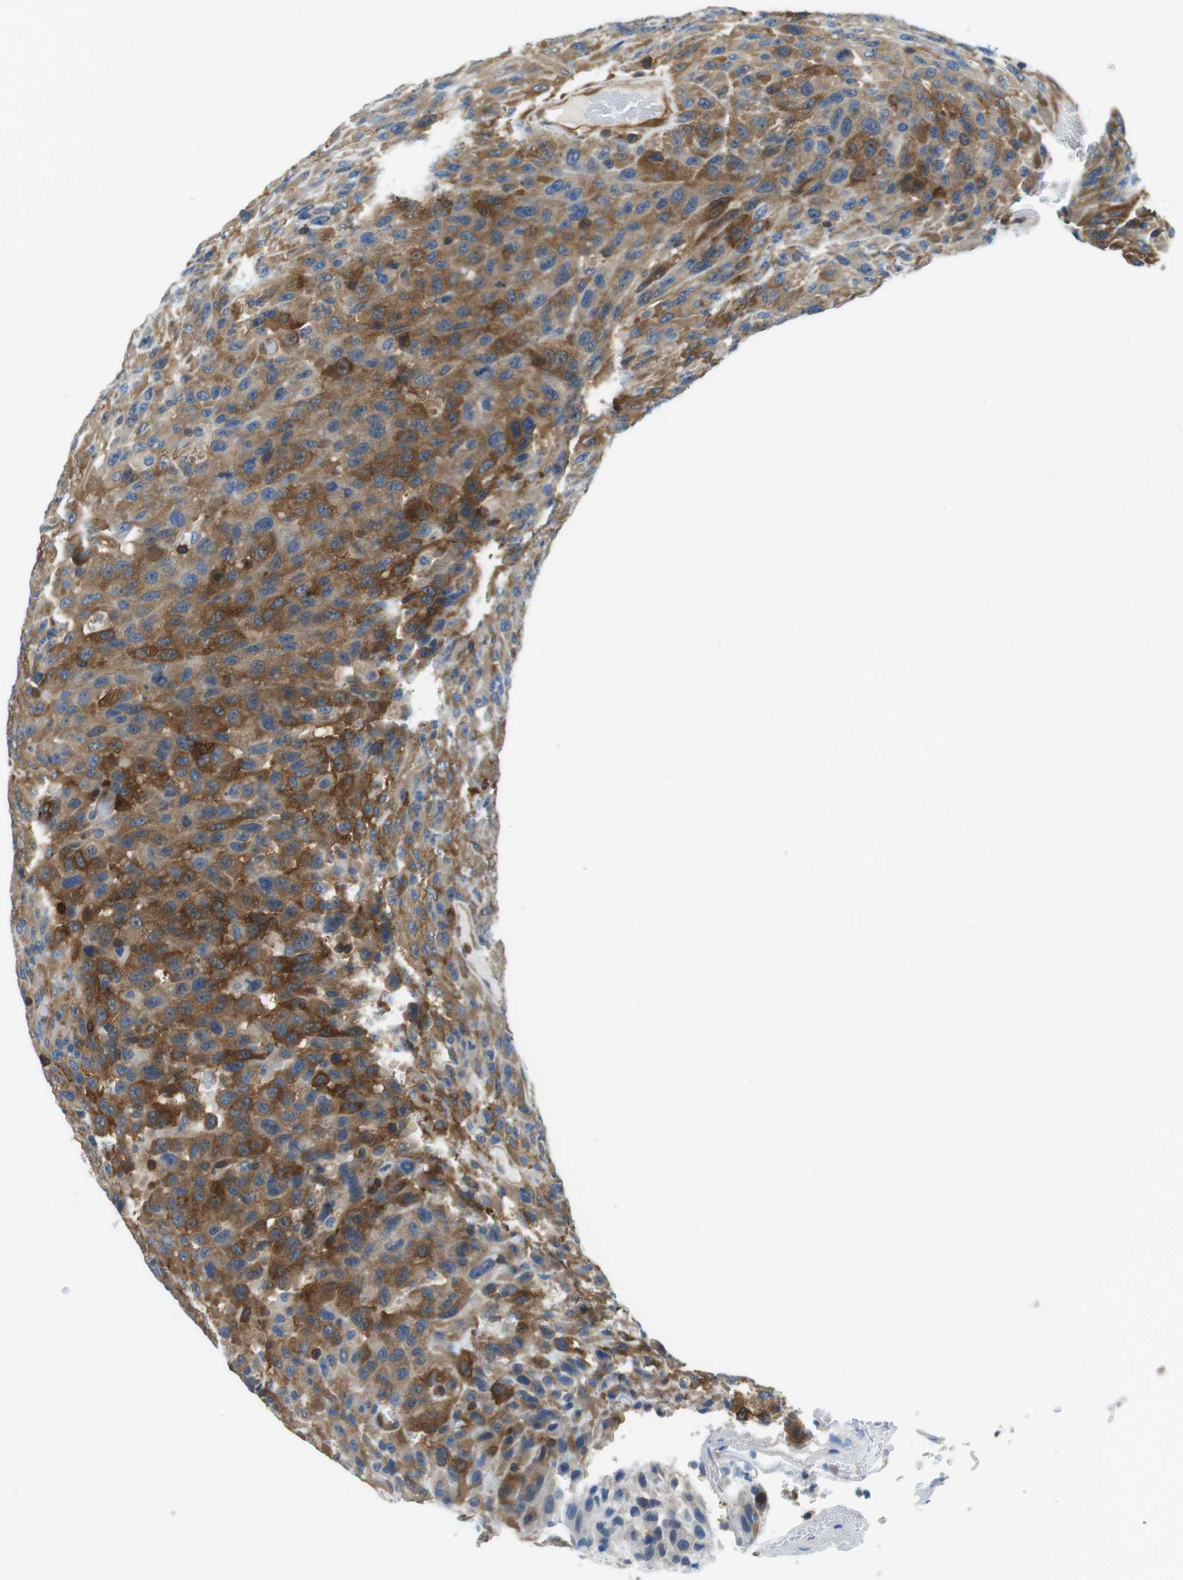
{"staining": {"intensity": "moderate", "quantity": ">75%", "location": "cytoplasmic/membranous"}, "tissue": "urothelial cancer", "cell_type": "Tumor cells", "image_type": "cancer", "snomed": [{"axis": "morphology", "description": "Urothelial carcinoma, High grade"}, {"axis": "topography", "description": "Urinary bladder"}], "caption": "Immunohistochemical staining of human urothelial carcinoma (high-grade) exhibits medium levels of moderate cytoplasmic/membranous staining in approximately >75% of tumor cells.", "gene": "TES", "patient": {"sex": "male", "age": 66}}